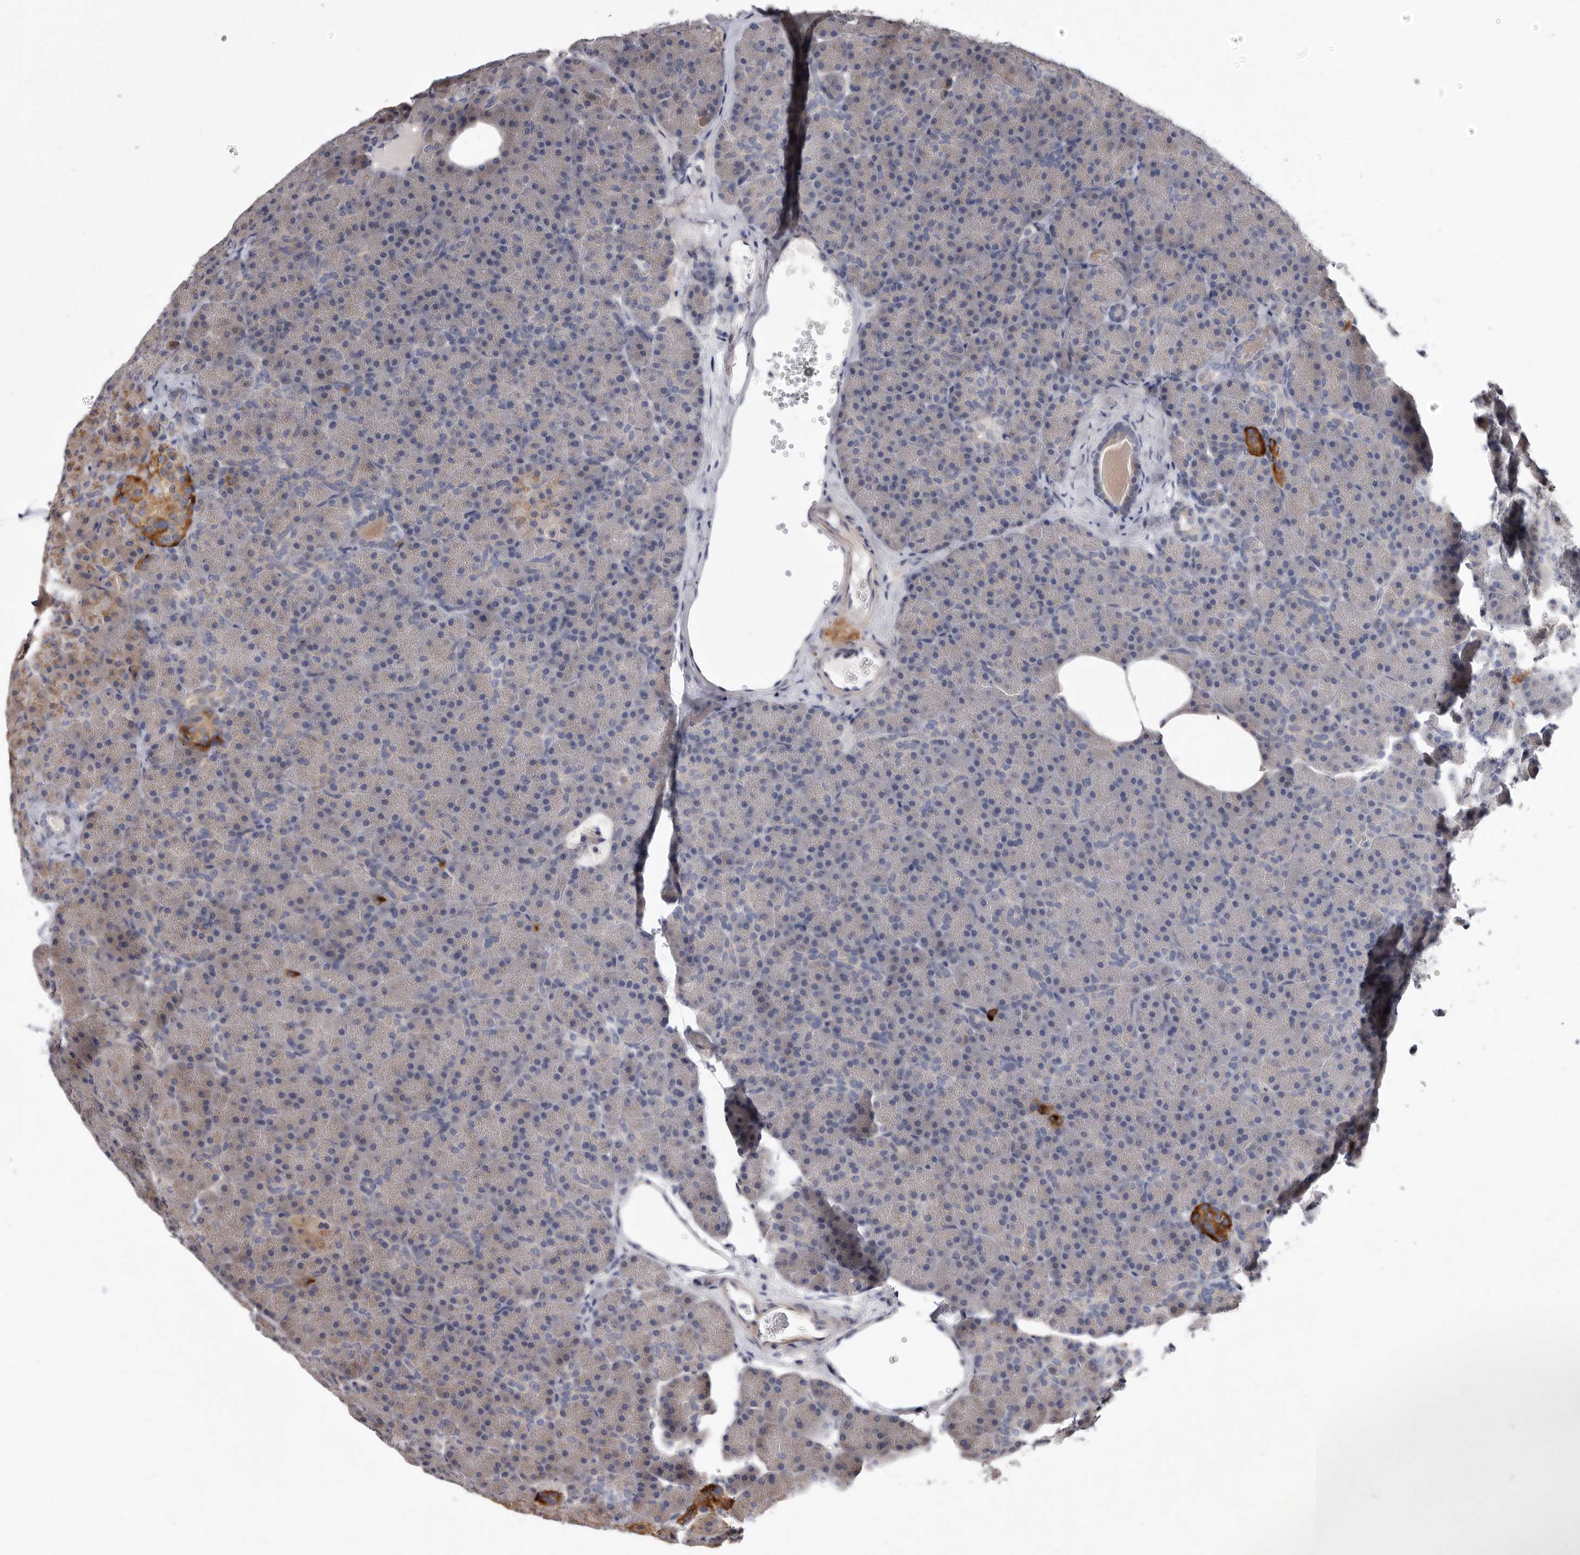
{"staining": {"intensity": "moderate", "quantity": "<25%", "location": "cytoplasmic/membranous"}, "tissue": "pancreas", "cell_type": "Exocrine glandular cells", "image_type": "normal", "snomed": [{"axis": "morphology", "description": "Normal tissue, NOS"}, {"axis": "morphology", "description": "Carcinoid, malignant, NOS"}, {"axis": "topography", "description": "Pancreas"}], "caption": "The photomicrograph shows a brown stain indicating the presence of a protein in the cytoplasmic/membranous of exocrine glandular cells in pancreas. Nuclei are stained in blue.", "gene": "ASIC5", "patient": {"sex": "female", "age": 35}}